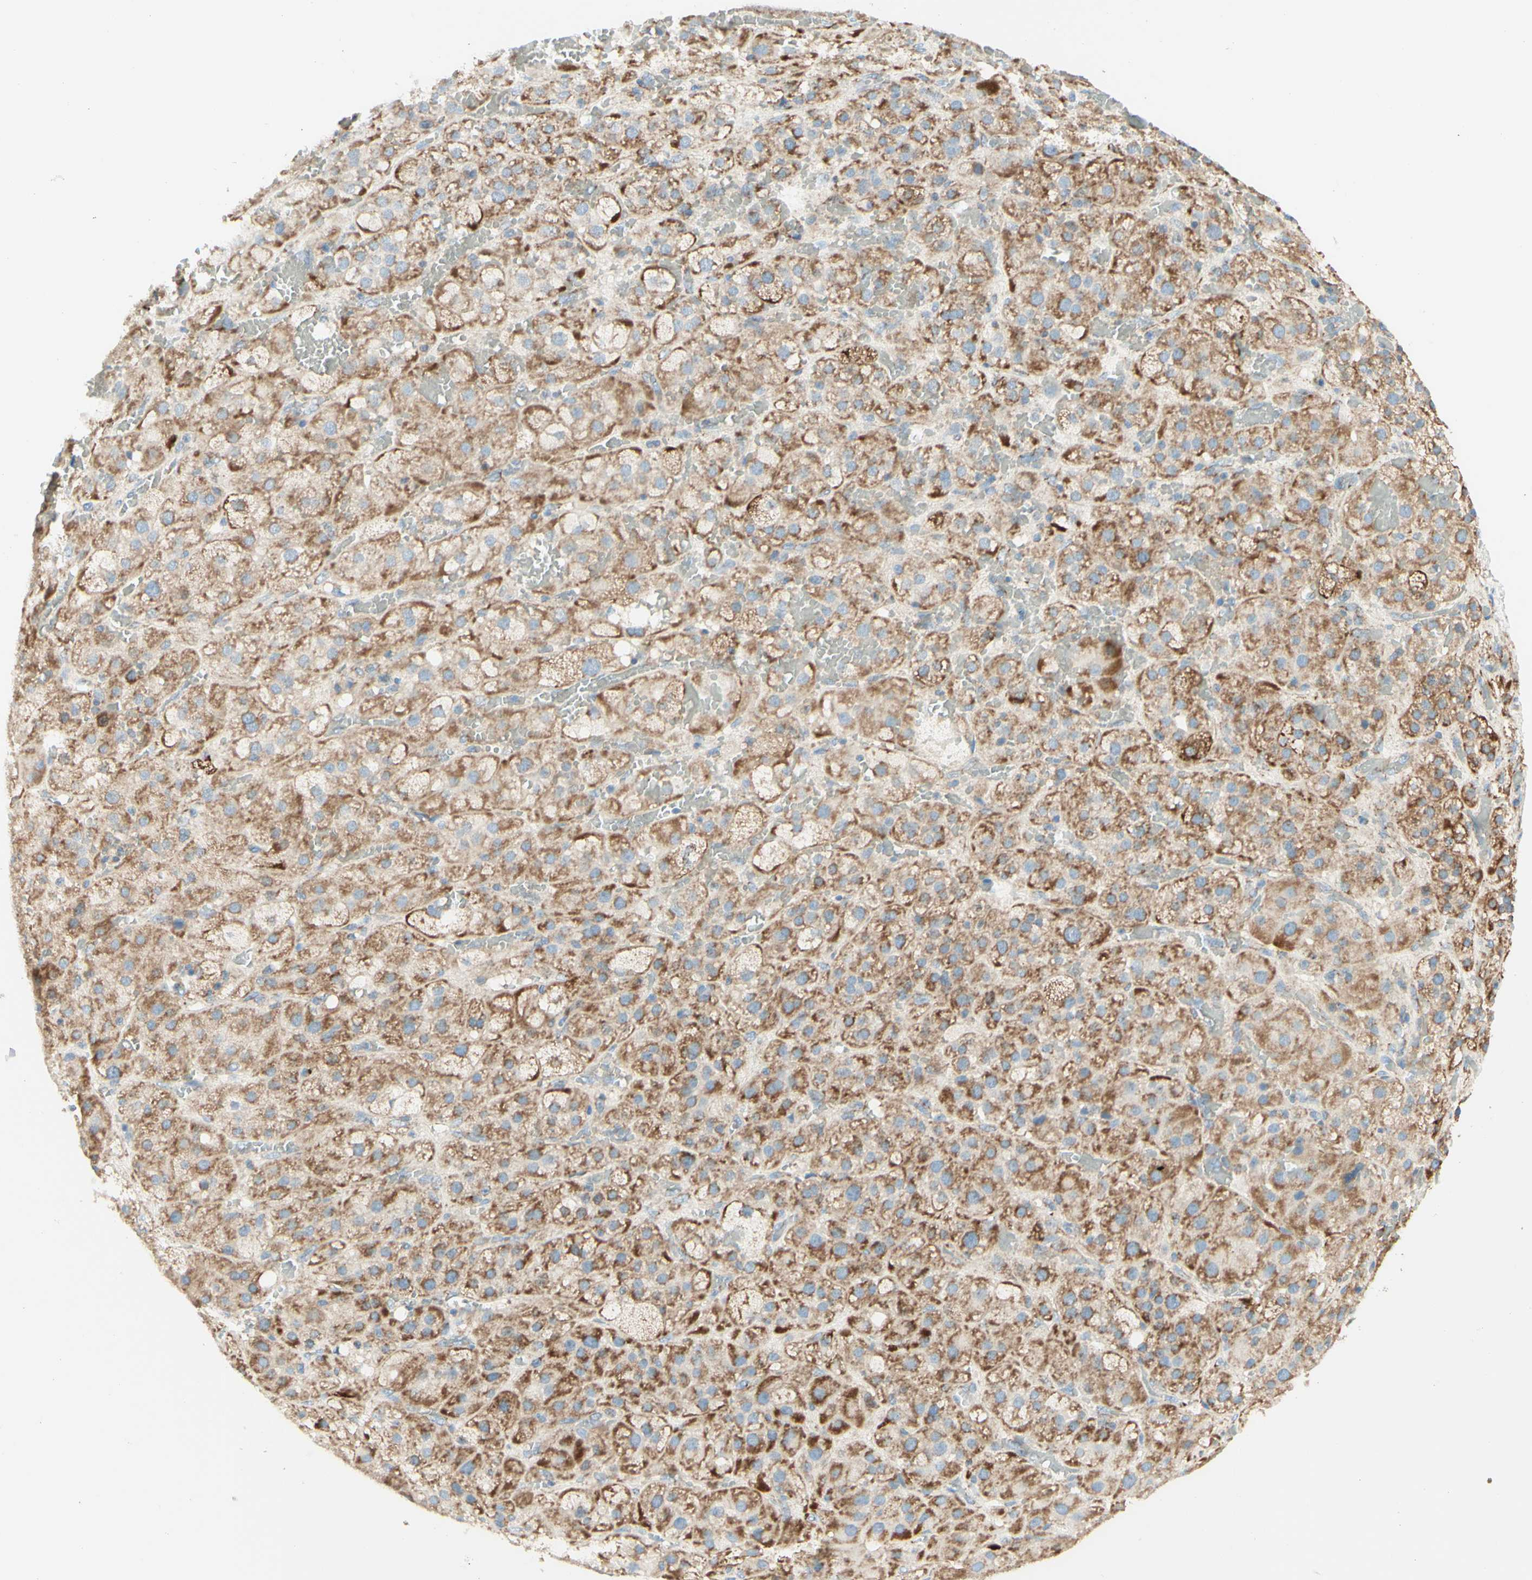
{"staining": {"intensity": "moderate", "quantity": ">75%", "location": "cytoplasmic/membranous"}, "tissue": "adrenal gland", "cell_type": "Glandular cells", "image_type": "normal", "snomed": [{"axis": "morphology", "description": "Normal tissue, NOS"}, {"axis": "topography", "description": "Adrenal gland"}], "caption": "Protein expression analysis of normal human adrenal gland reveals moderate cytoplasmic/membranous expression in about >75% of glandular cells. The protein of interest is stained brown, and the nuclei are stained in blue (DAB (3,3'-diaminobenzidine) IHC with brightfield microscopy, high magnification).", "gene": "ARMC10", "patient": {"sex": "female", "age": 47}}